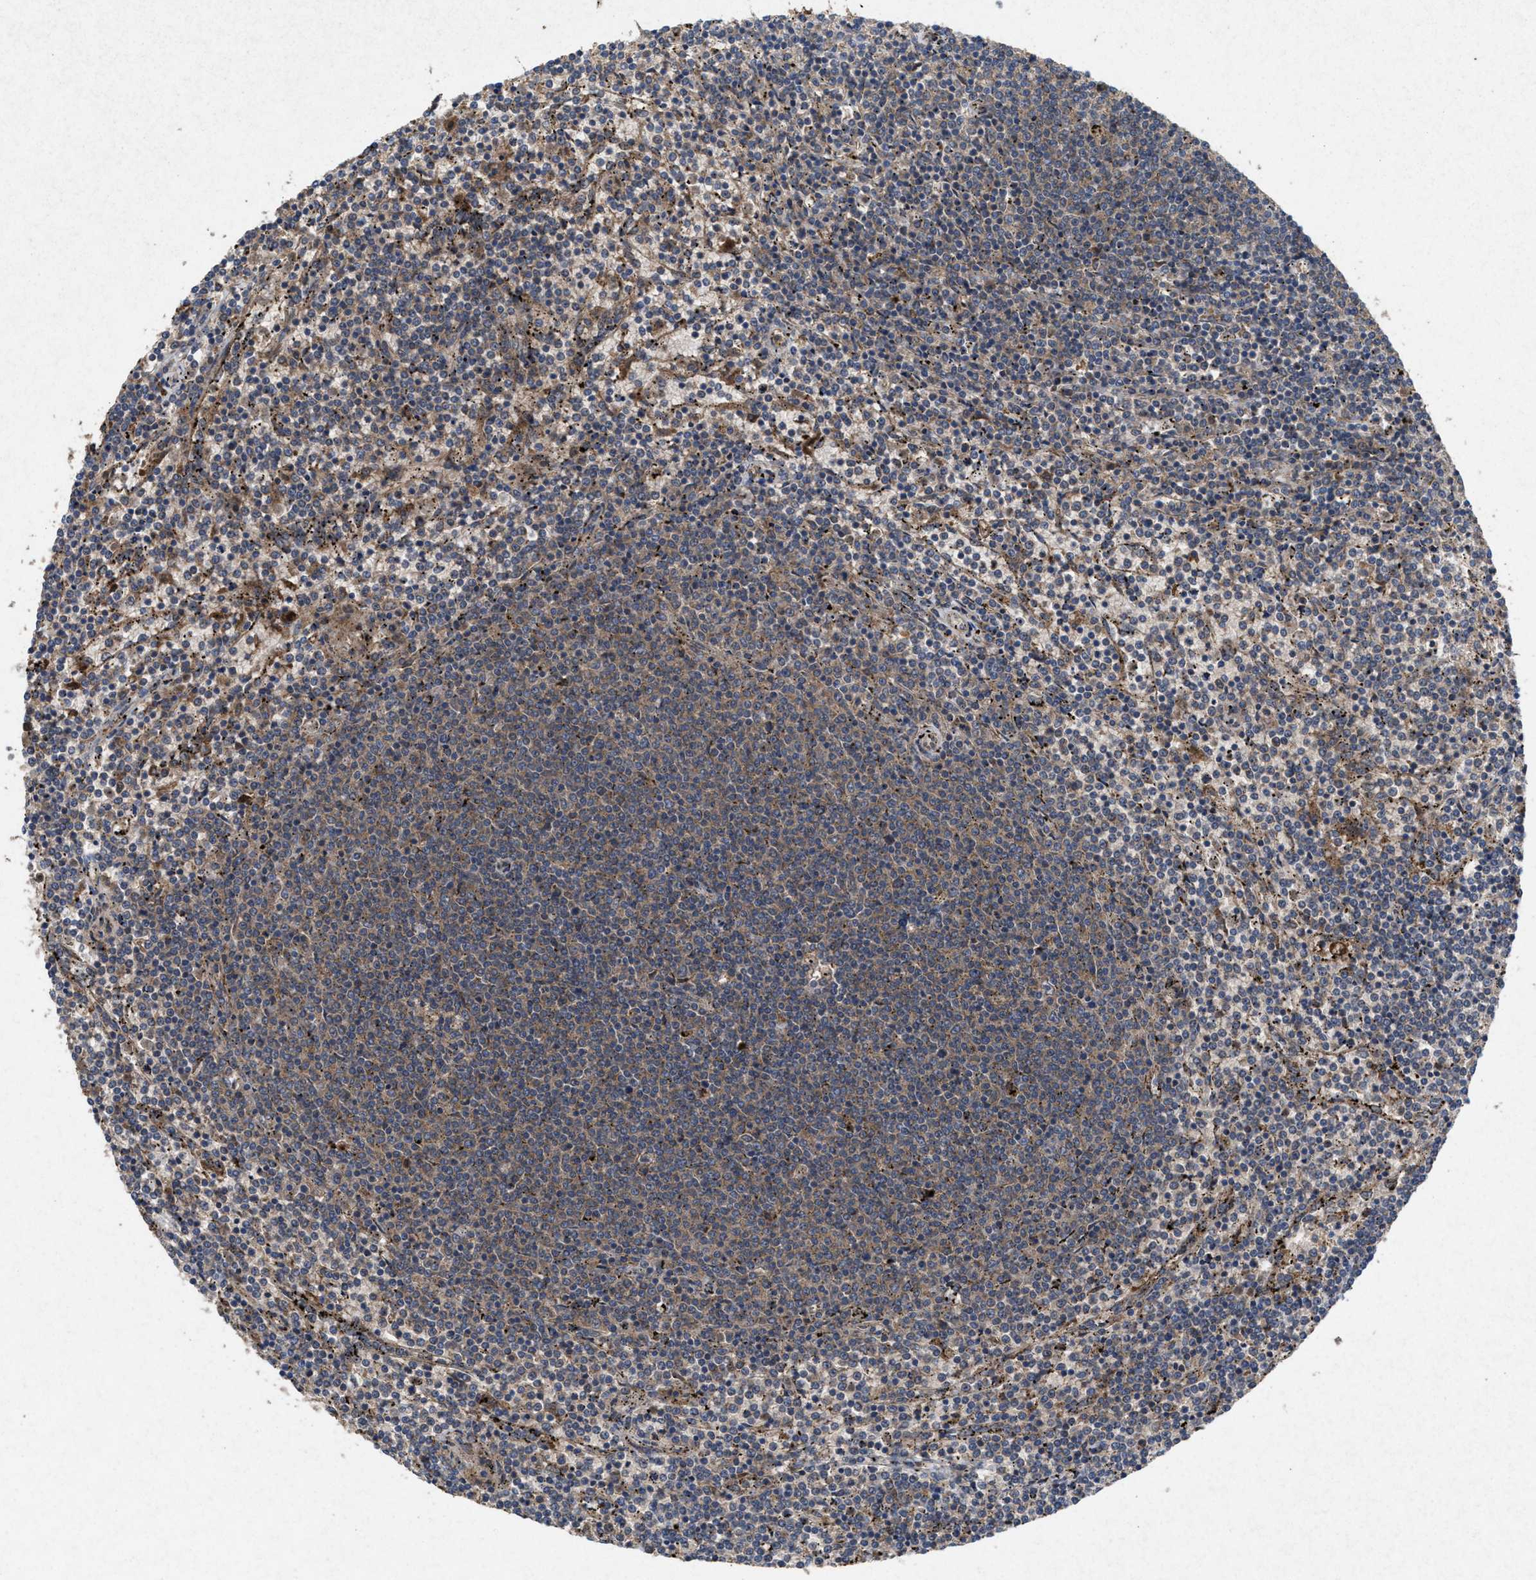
{"staining": {"intensity": "weak", "quantity": ">75%", "location": "cytoplasmic/membranous"}, "tissue": "lymphoma", "cell_type": "Tumor cells", "image_type": "cancer", "snomed": [{"axis": "morphology", "description": "Malignant lymphoma, non-Hodgkin's type, Low grade"}, {"axis": "topography", "description": "Spleen"}], "caption": "This image exhibits immunohistochemistry (IHC) staining of malignant lymphoma, non-Hodgkin's type (low-grade), with low weak cytoplasmic/membranous staining in approximately >75% of tumor cells.", "gene": "MSI2", "patient": {"sex": "female", "age": 50}}